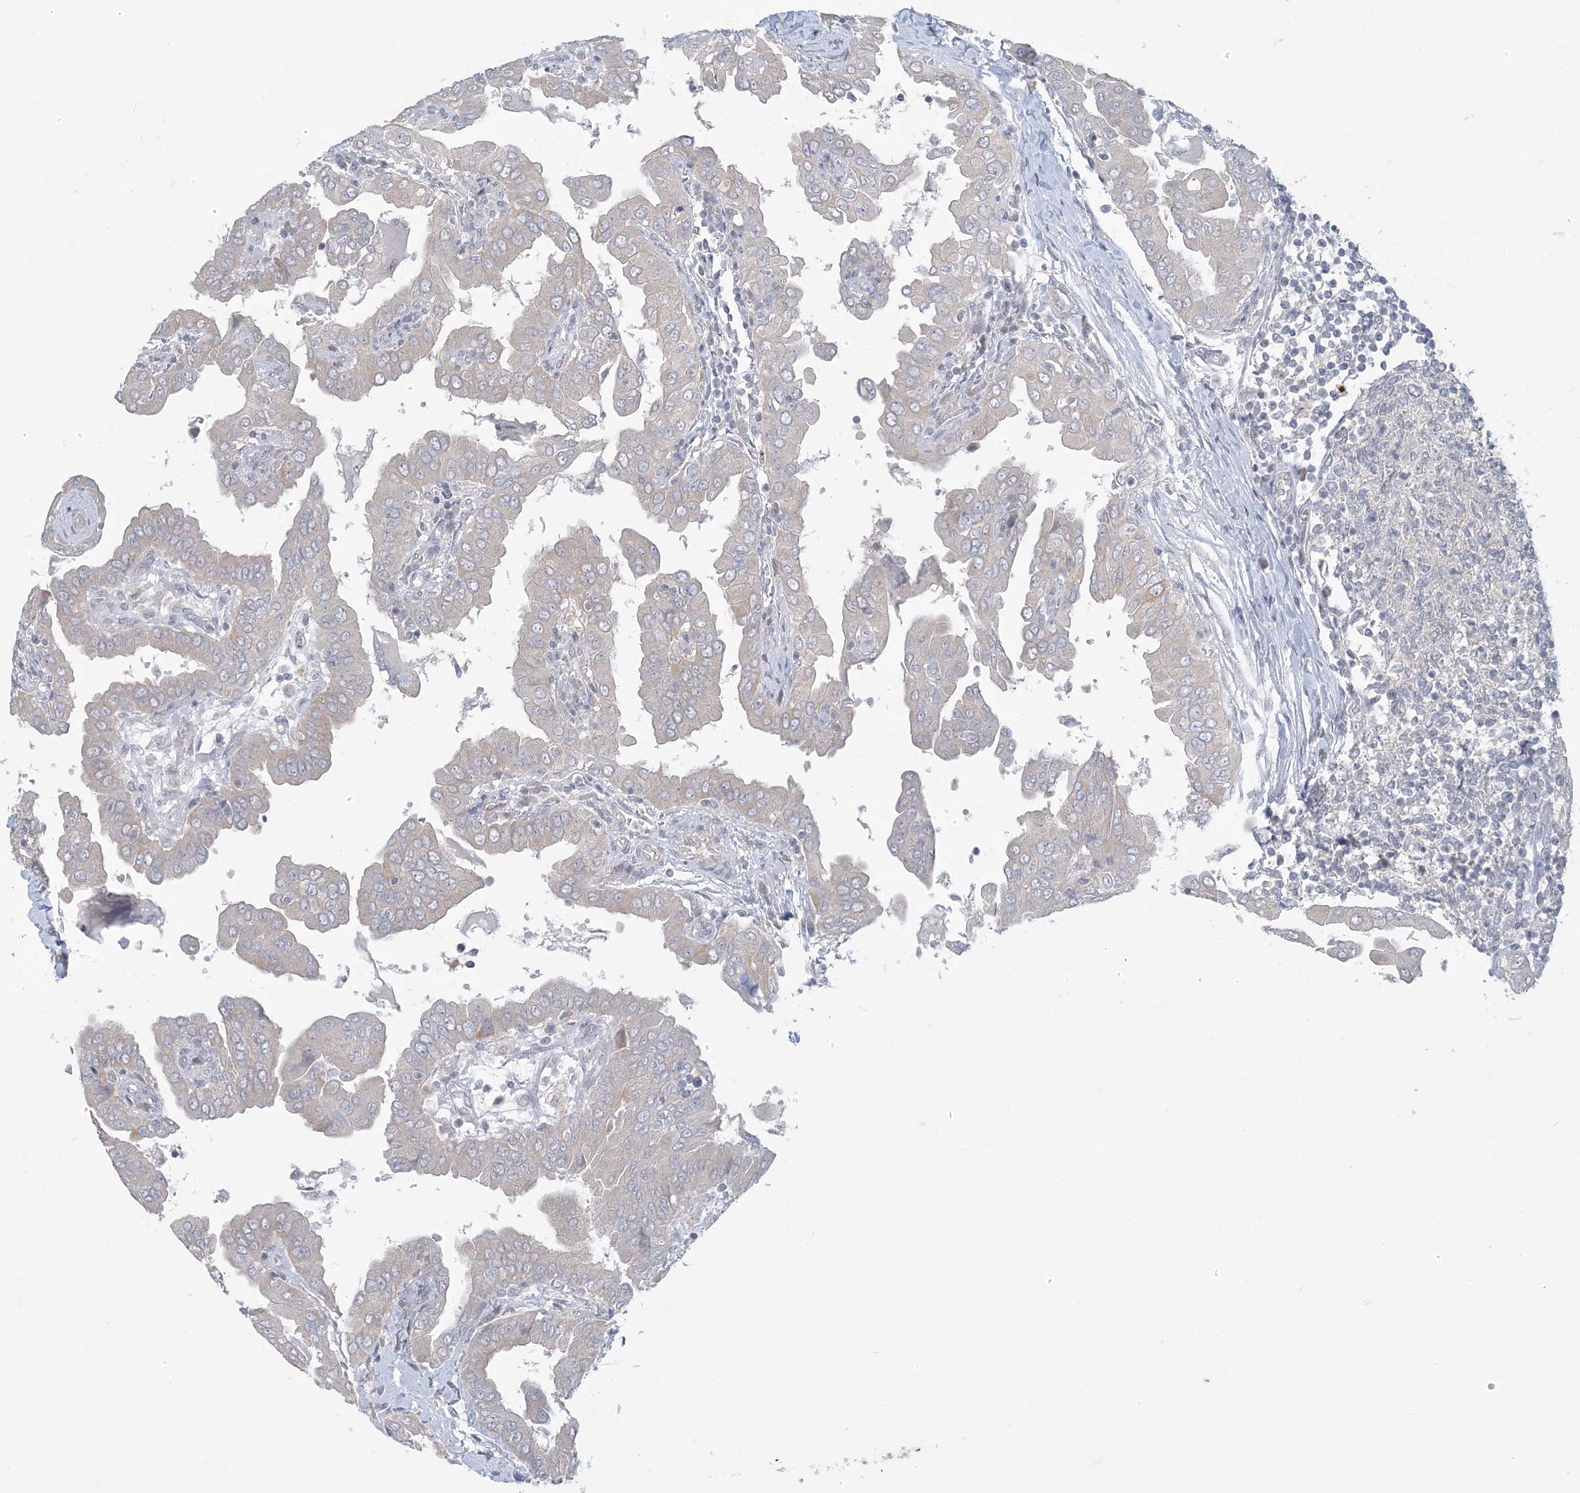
{"staining": {"intensity": "negative", "quantity": "none", "location": "none"}, "tissue": "thyroid cancer", "cell_type": "Tumor cells", "image_type": "cancer", "snomed": [{"axis": "morphology", "description": "Papillary adenocarcinoma, NOS"}, {"axis": "topography", "description": "Thyroid gland"}], "caption": "Immunohistochemical staining of human thyroid cancer shows no significant positivity in tumor cells.", "gene": "KIF3A", "patient": {"sex": "male", "age": 33}}